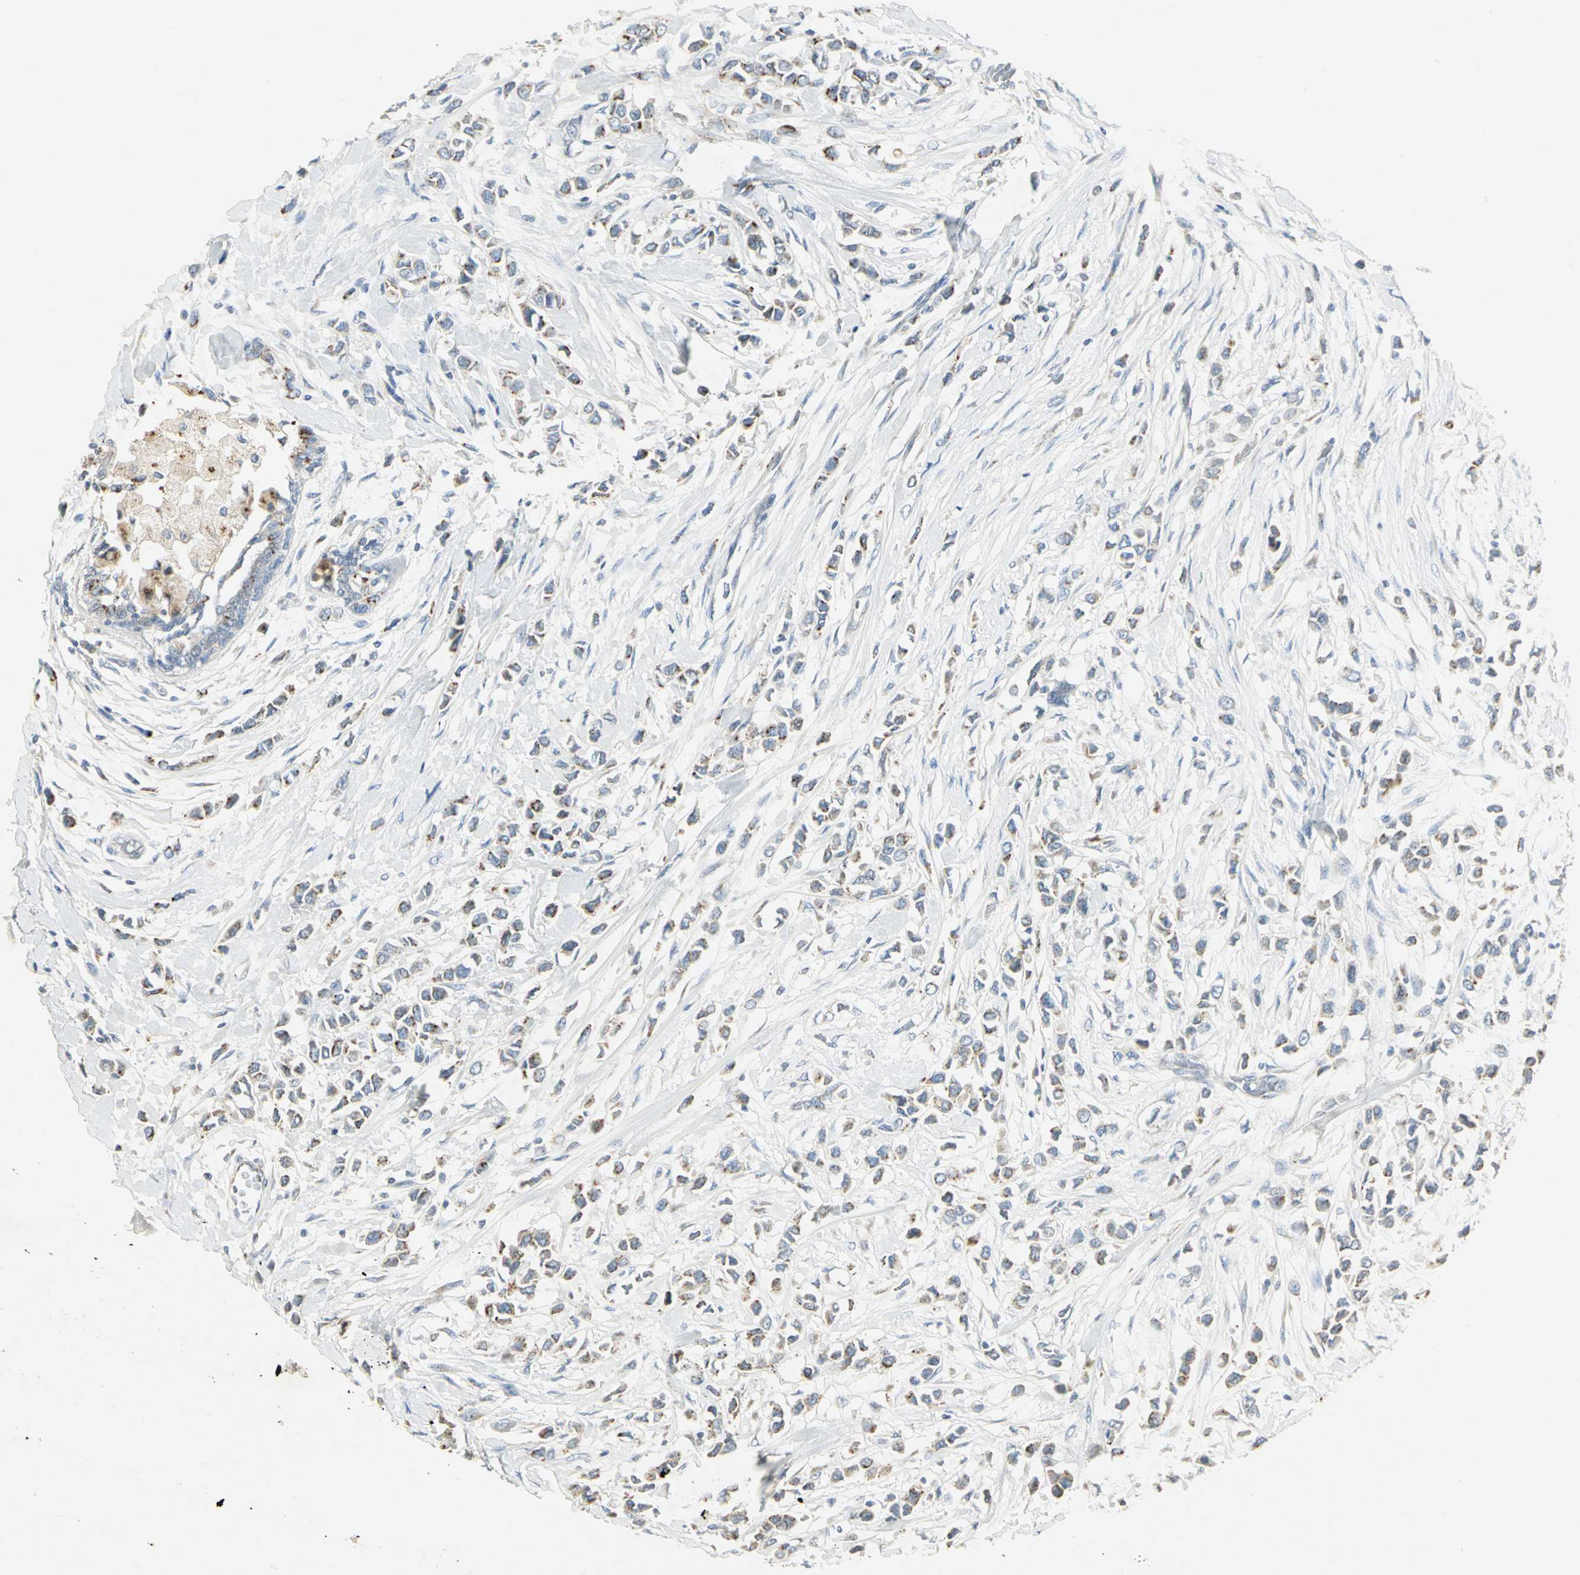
{"staining": {"intensity": "moderate", "quantity": "25%-75%", "location": "cytoplasmic/membranous"}, "tissue": "breast cancer", "cell_type": "Tumor cells", "image_type": "cancer", "snomed": [{"axis": "morphology", "description": "Lobular carcinoma"}, {"axis": "topography", "description": "Breast"}], "caption": "Immunohistochemical staining of human breast lobular carcinoma exhibits medium levels of moderate cytoplasmic/membranous staining in about 25%-75% of tumor cells.", "gene": "TM9SF2", "patient": {"sex": "female", "age": 51}}